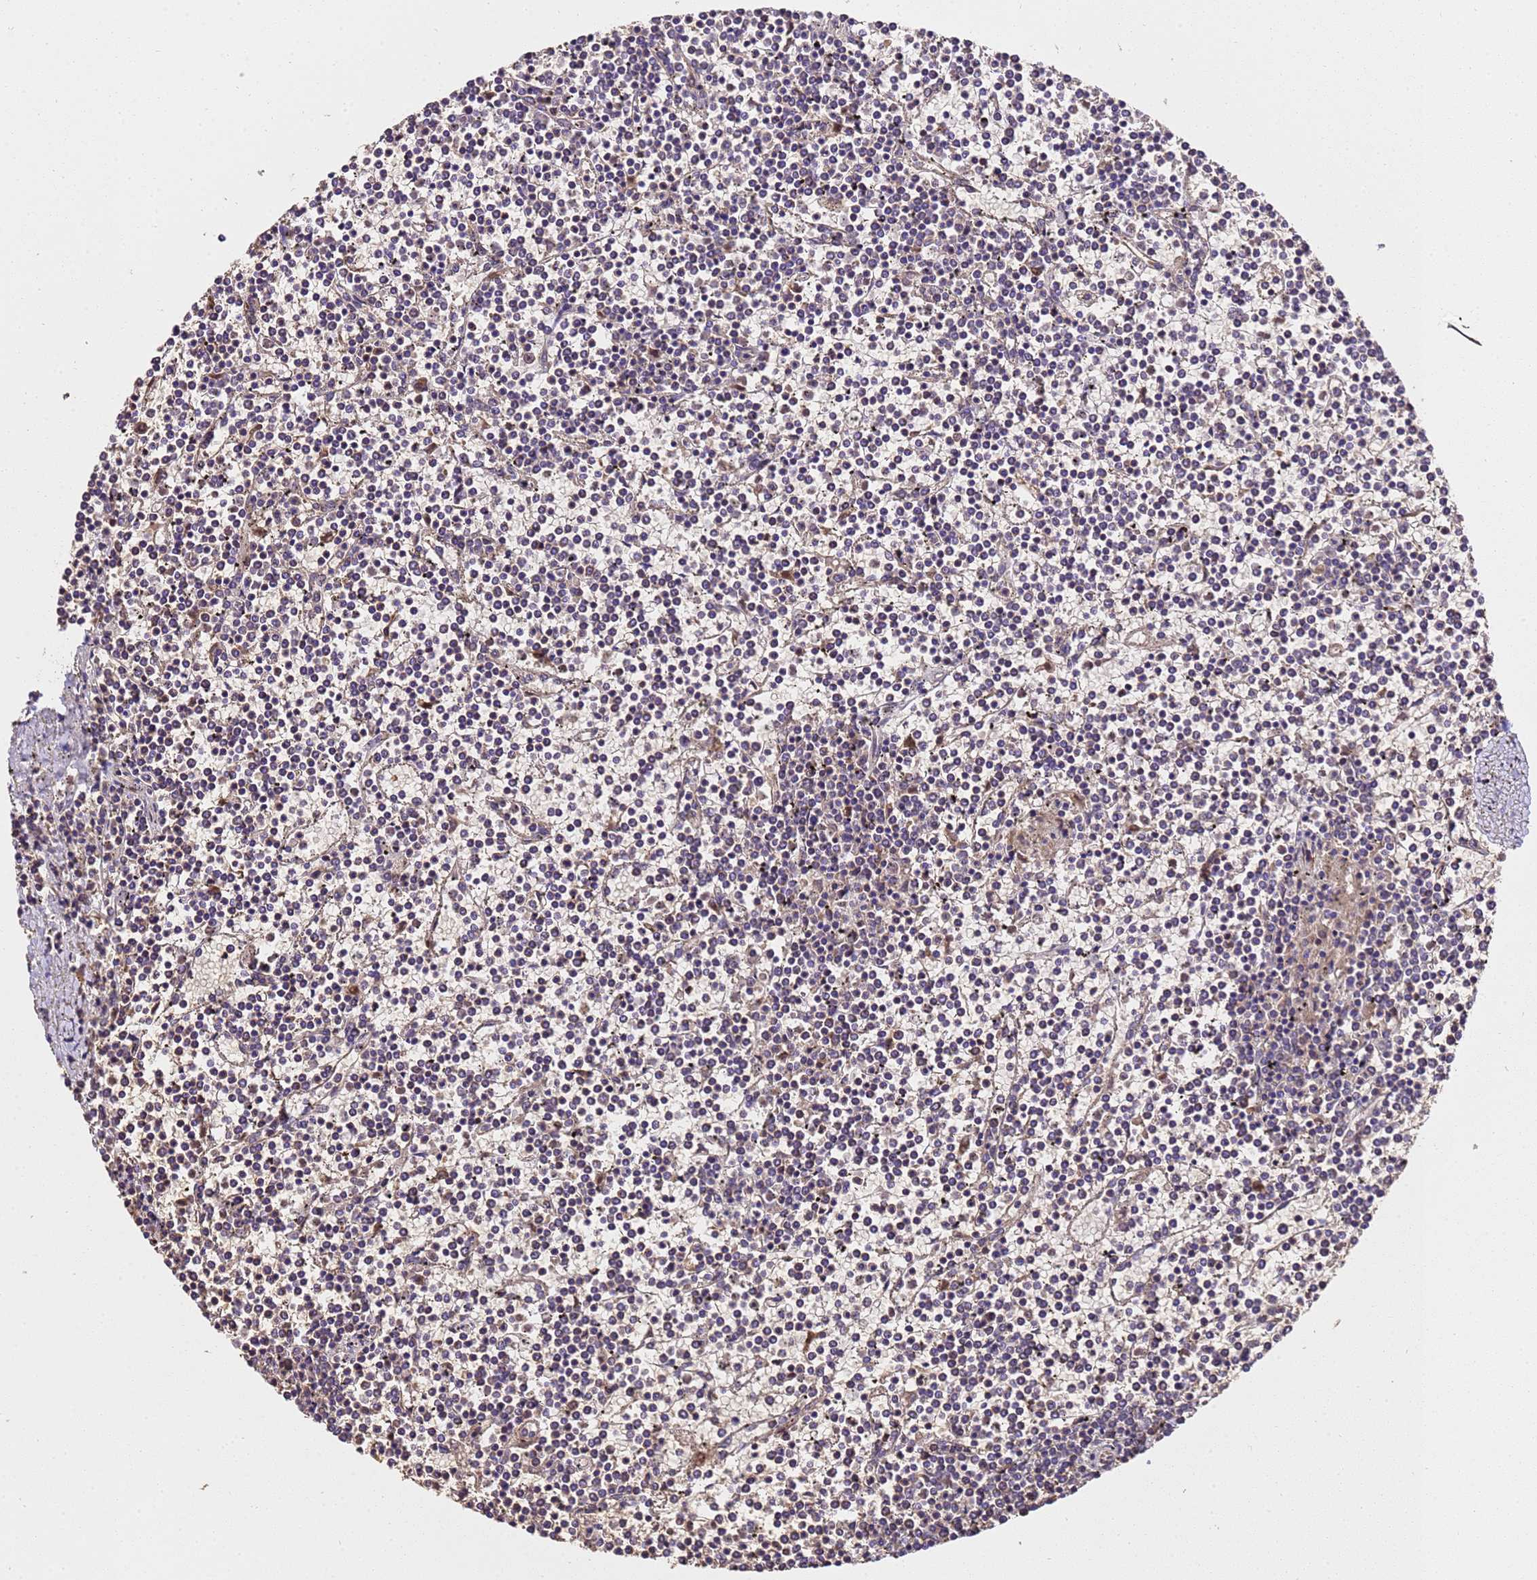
{"staining": {"intensity": "weak", "quantity": "<25%", "location": "cytoplasmic/membranous"}, "tissue": "lymphoma", "cell_type": "Tumor cells", "image_type": "cancer", "snomed": [{"axis": "morphology", "description": "Malignant lymphoma, non-Hodgkin's type, Low grade"}, {"axis": "topography", "description": "Spleen"}], "caption": "Immunohistochemical staining of human low-grade malignant lymphoma, non-Hodgkin's type displays no significant expression in tumor cells.", "gene": "LRRIQ1", "patient": {"sex": "female", "age": 19}}